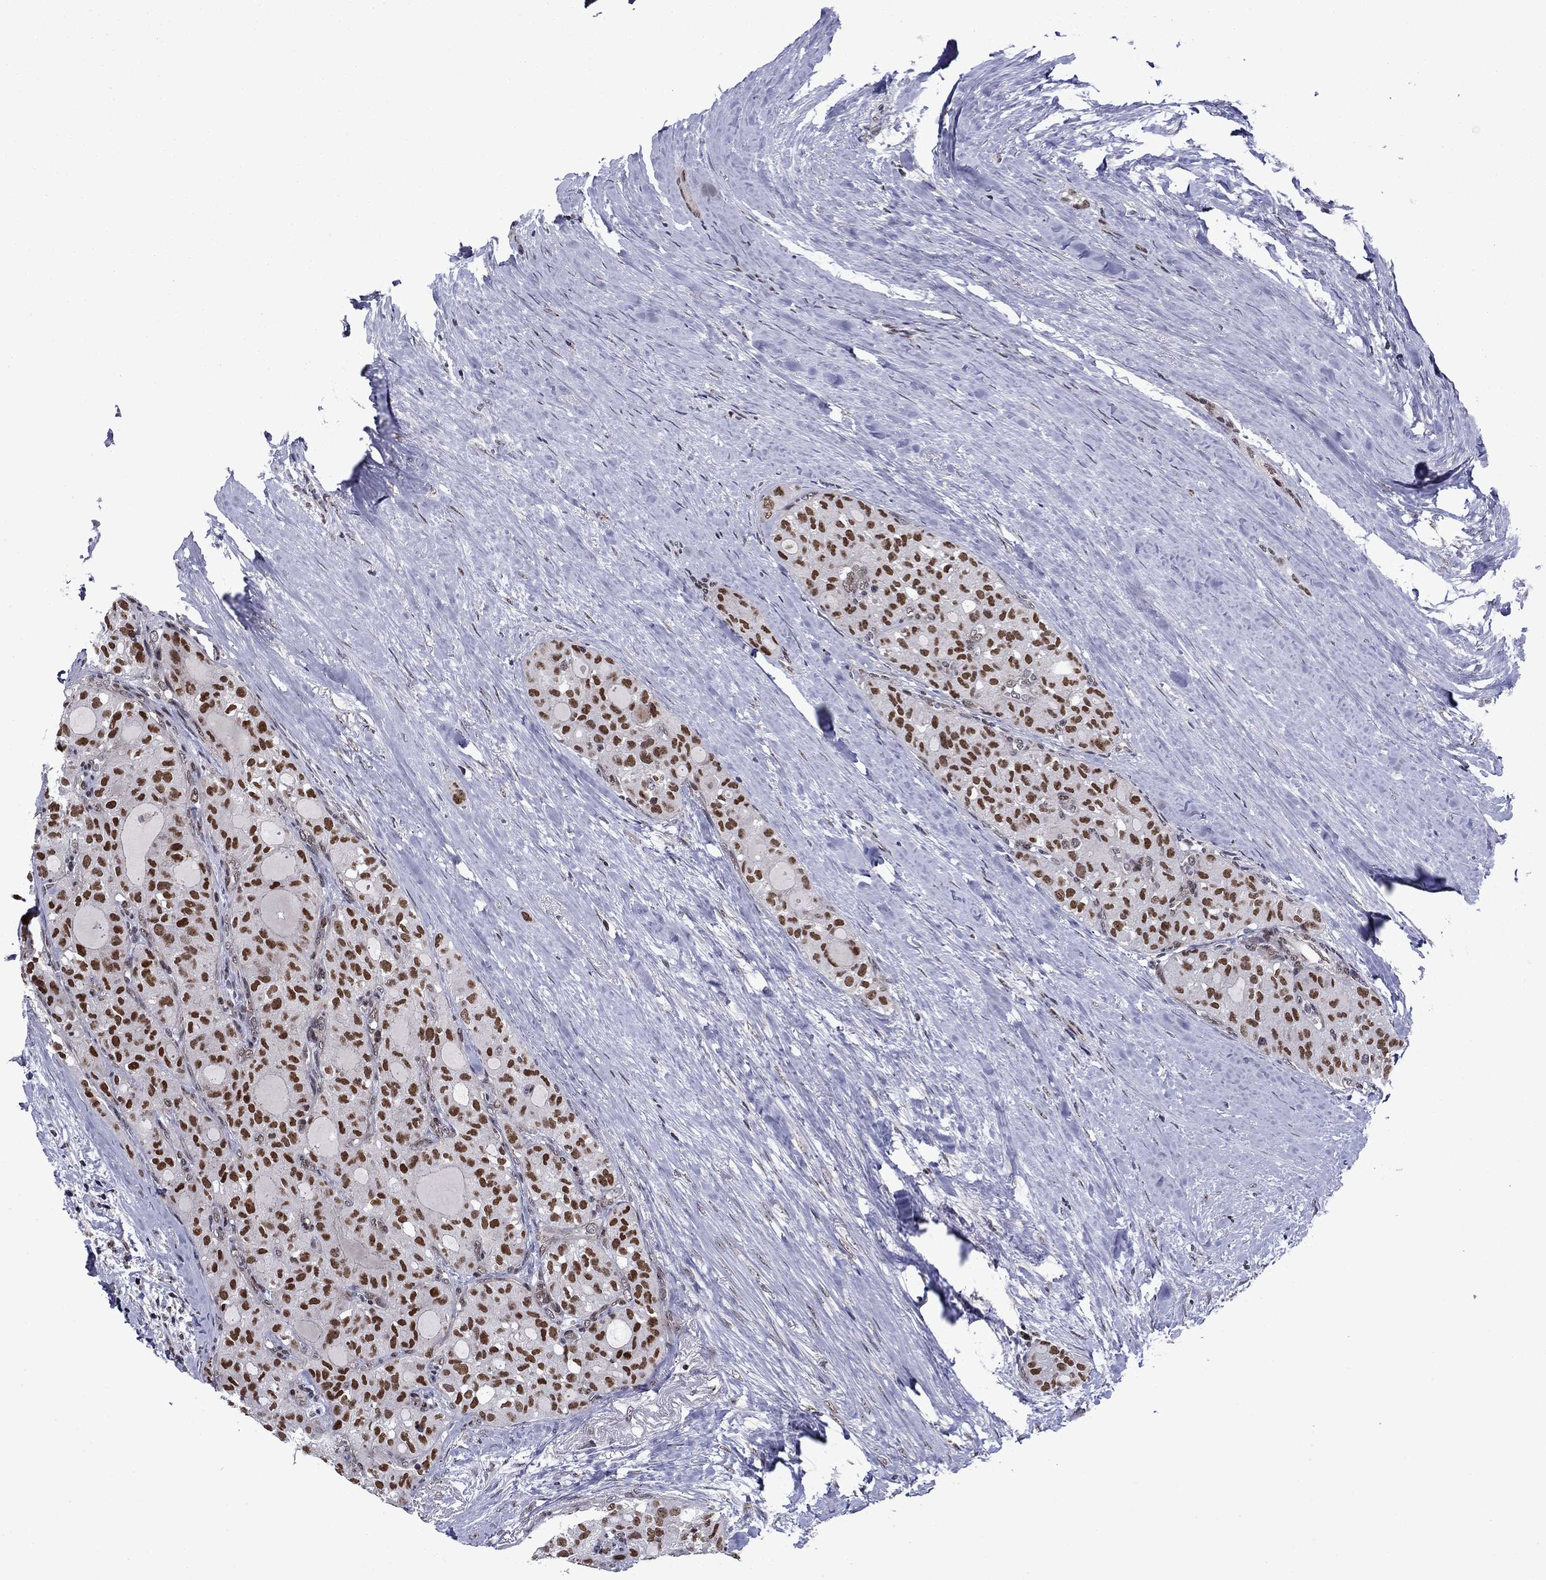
{"staining": {"intensity": "strong", "quantity": "25%-75%", "location": "nuclear"}, "tissue": "thyroid cancer", "cell_type": "Tumor cells", "image_type": "cancer", "snomed": [{"axis": "morphology", "description": "Follicular adenoma carcinoma, NOS"}, {"axis": "topography", "description": "Thyroid gland"}], "caption": "An immunohistochemistry (IHC) image of tumor tissue is shown. Protein staining in brown highlights strong nuclear positivity in thyroid cancer (follicular adenoma carcinoma) within tumor cells.", "gene": "SURF2", "patient": {"sex": "male", "age": 75}}